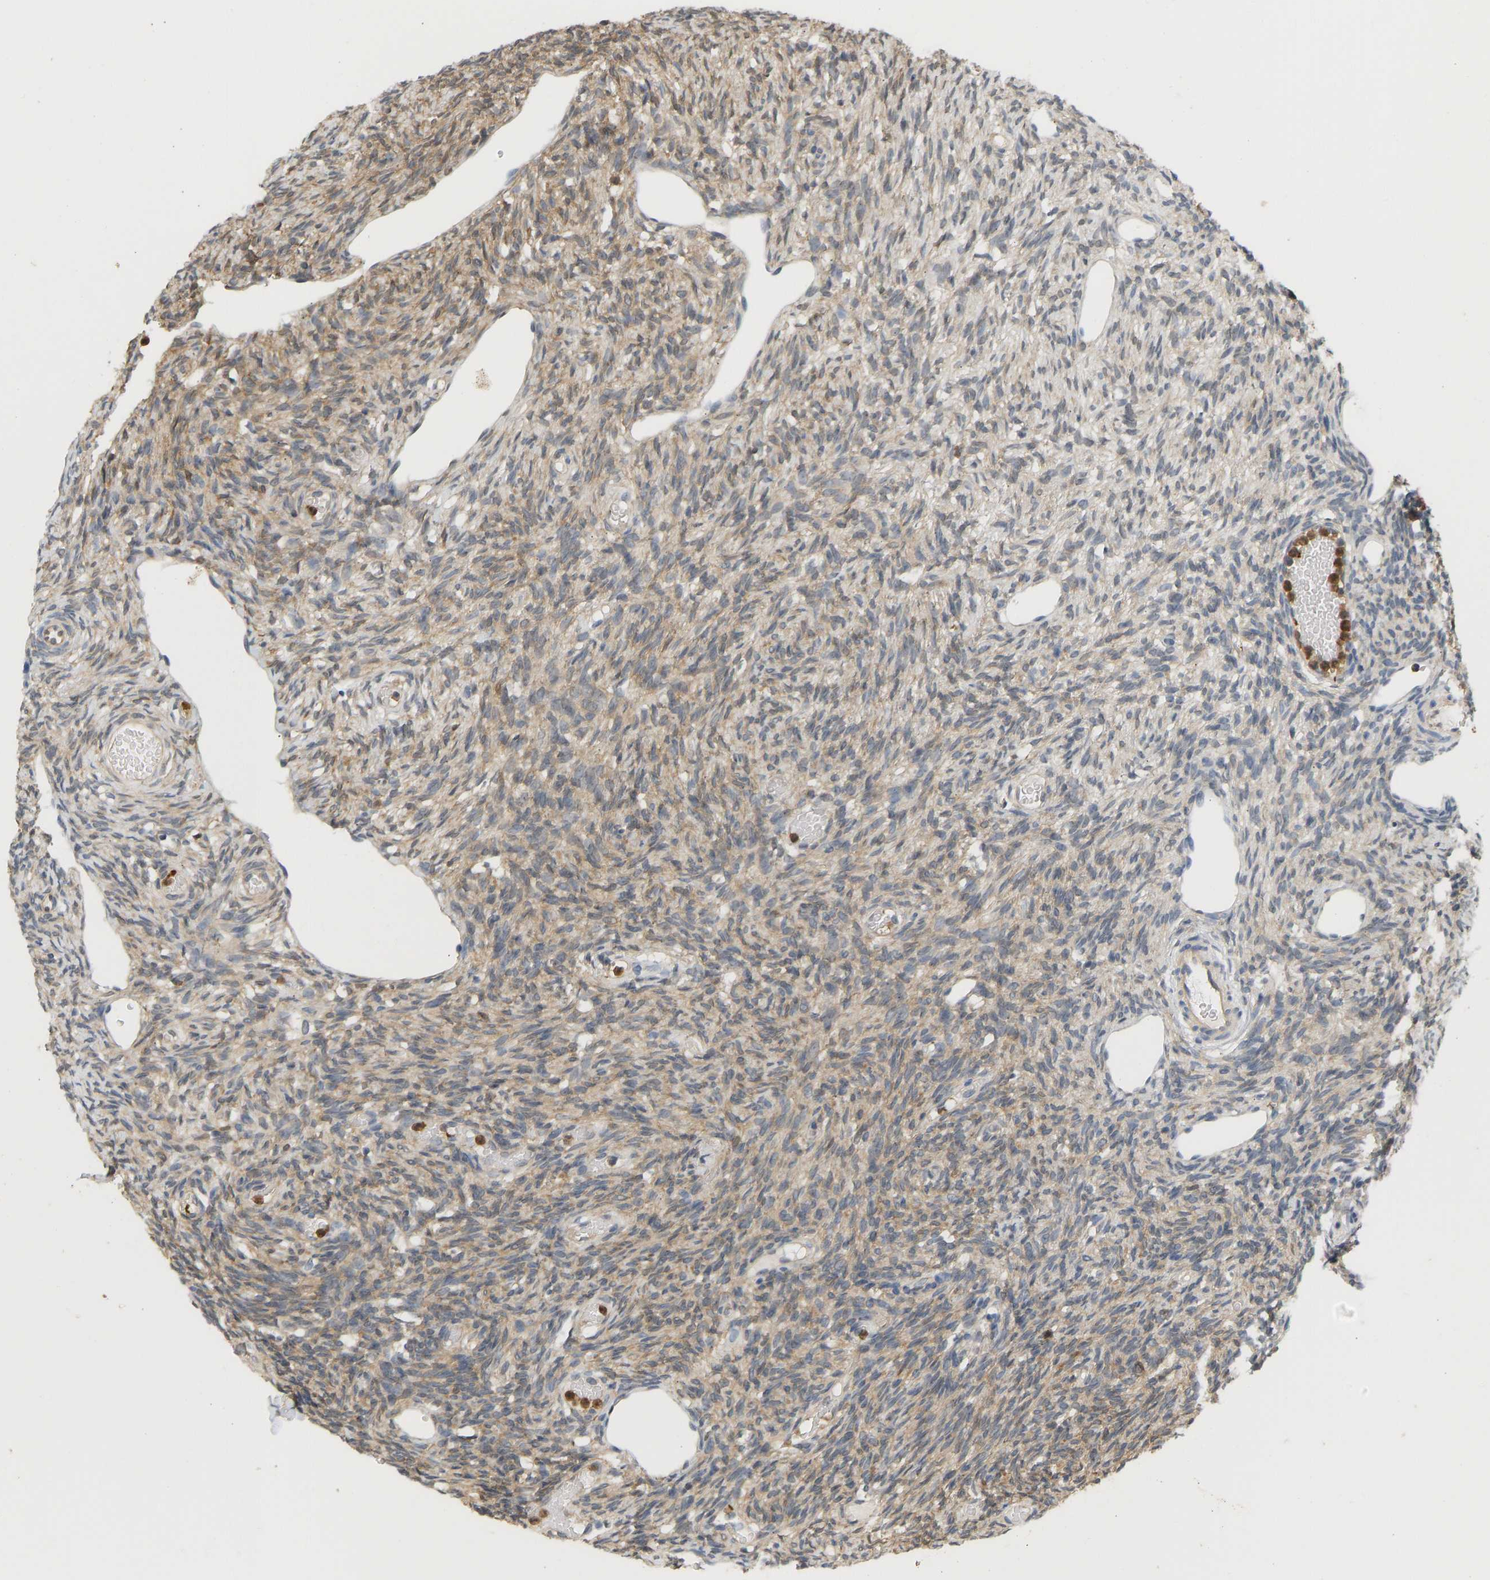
{"staining": {"intensity": "moderate", "quantity": ">75%", "location": "cytoplasmic/membranous"}, "tissue": "ovary", "cell_type": "Follicle cells", "image_type": "normal", "snomed": [{"axis": "morphology", "description": "Normal tissue, NOS"}, {"axis": "topography", "description": "Ovary"}], "caption": "High-magnification brightfield microscopy of benign ovary stained with DAB (brown) and counterstained with hematoxylin (blue). follicle cells exhibit moderate cytoplasmic/membranous staining is present in approximately>75% of cells.", "gene": "ENO1", "patient": {"sex": "female", "age": 33}}